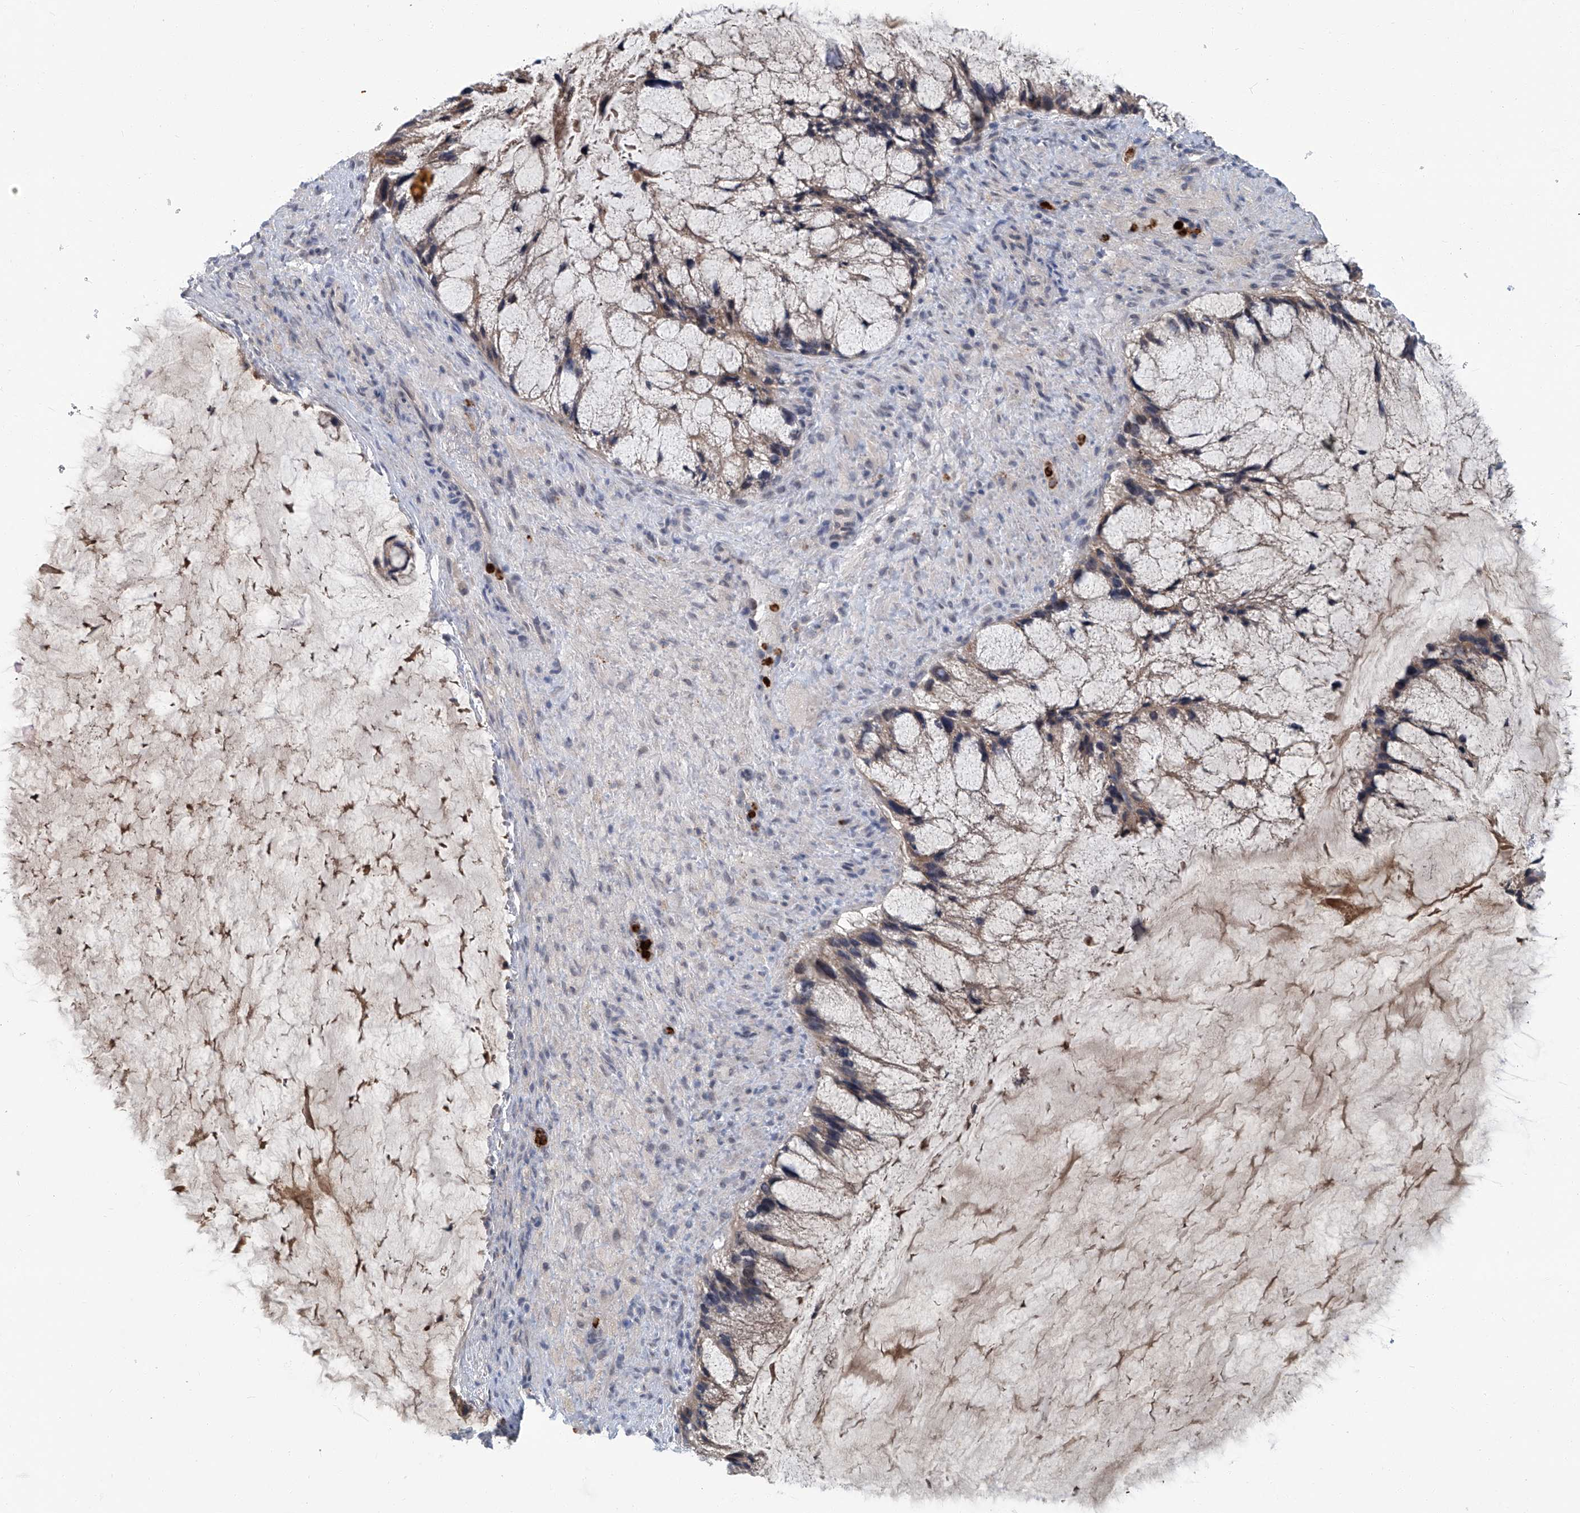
{"staining": {"intensity": "weak", "quantity": "<25%", "location": "cytoplasmic/membranous"}, "tissue": "ovarian cancer", "cell_type": "Tumor cells", "image_type": "cancer", "snomed": [{"axis": "morphology", "description": "Cystadenocarcinoma, mucinous, NOS"}, {"axis": "topography", "description": "Ovary"}], "caption": "Tumor cells show no significant protein staining in mucinous cystadenocarcinoma (ovarian).", "gene": "AKNAD1", "patient": {"sex": "female", "age": 37}}